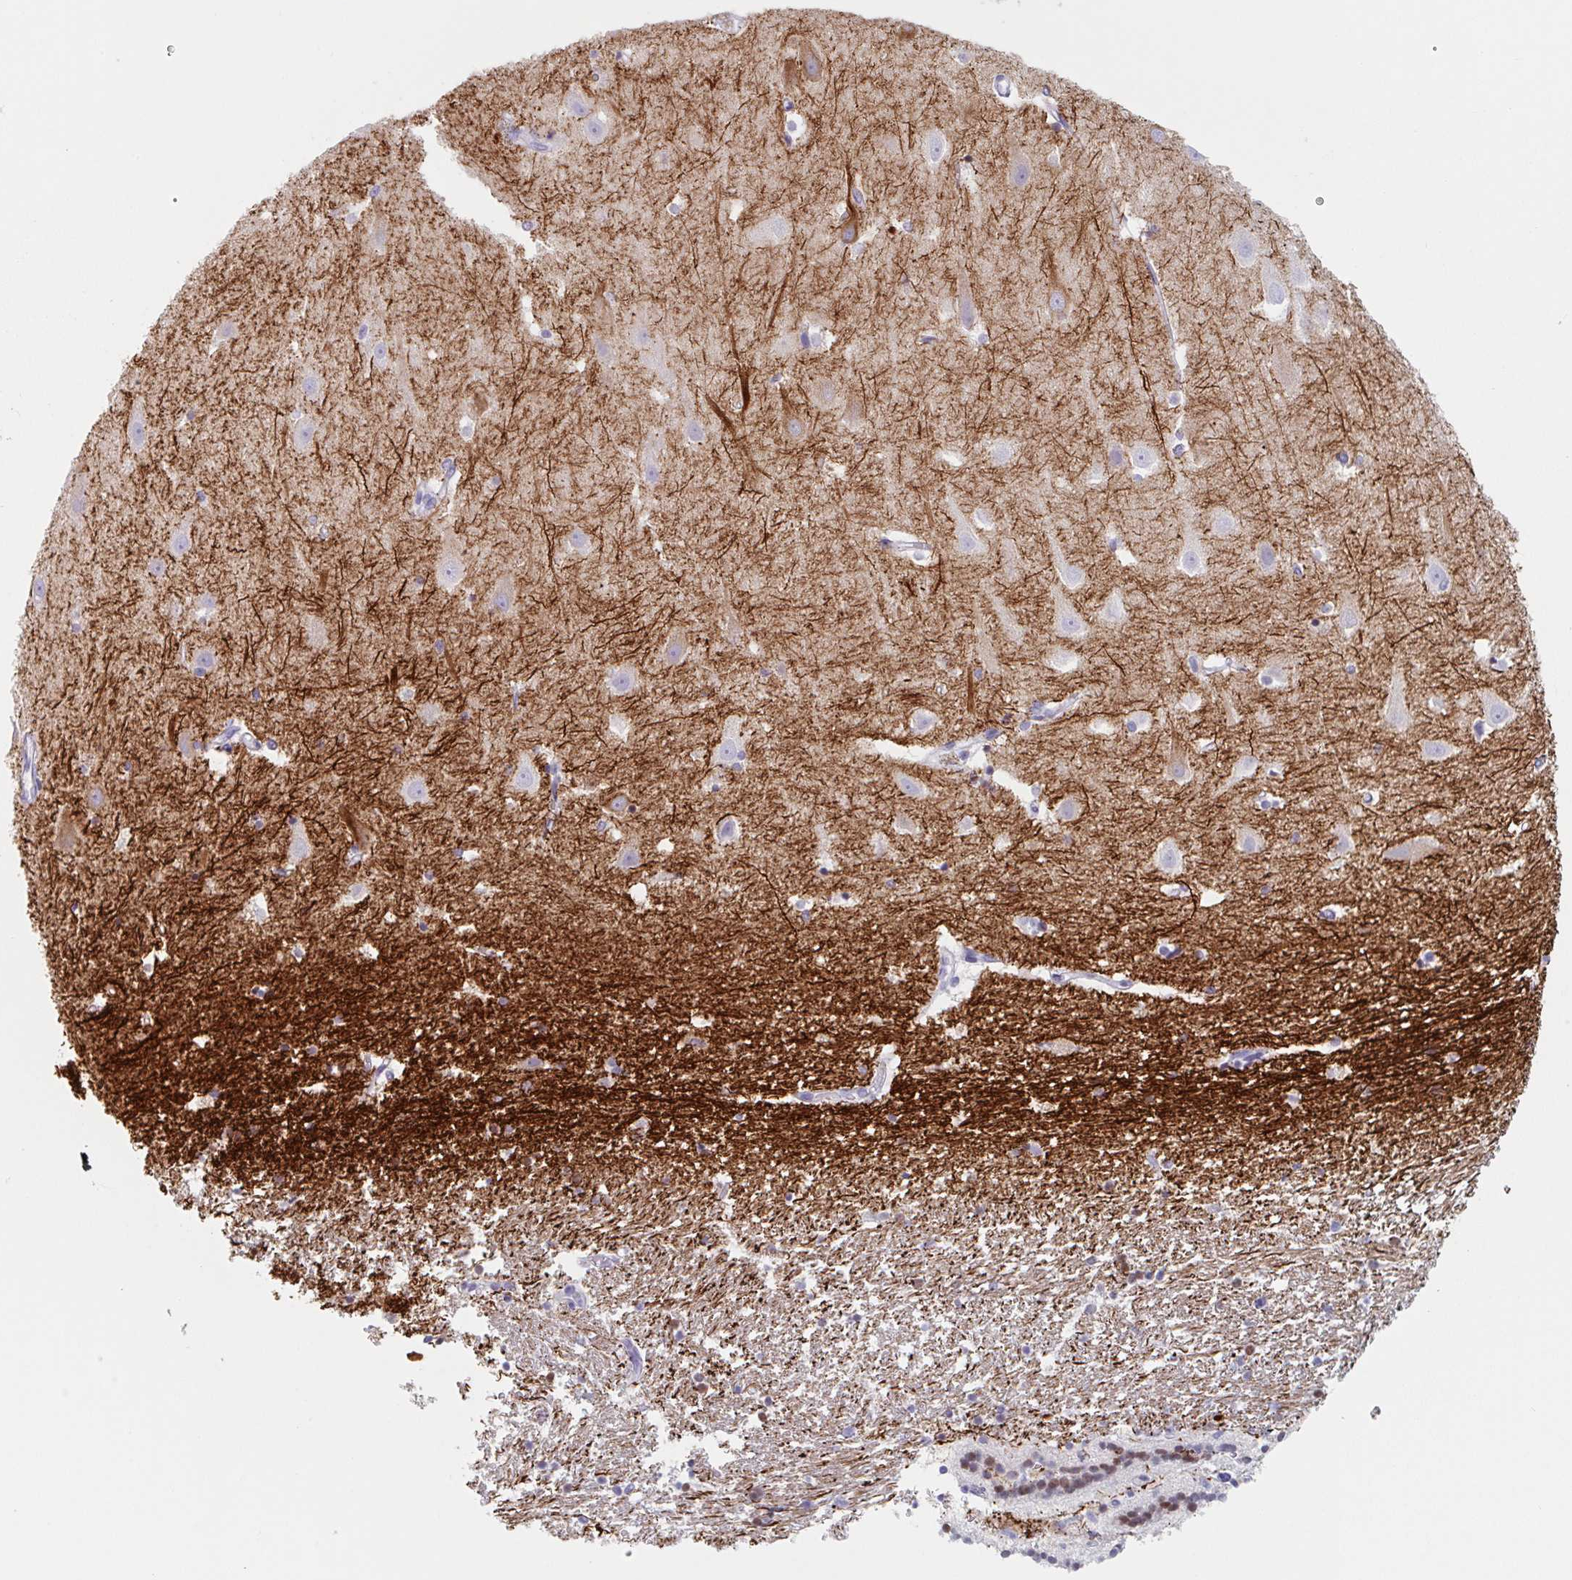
{"staining": {"intensity": "negative", "quantity": "none", "location": "none"}, "tissue": "hippocampus", "cell_type": "Glial cells", "image_type": "normal", "snomed": [{"axis": "morphology", "description": "Normal tissue, NOS"}, {"axis": "topography", "description": "Hippocampus"}], "caption": "This is a histopathology image of immunohistochemistry staining of benign hippocampus, which shows no positivity in glial cells. (DAB (3,3'-diaminobenzidine) immunohistochemistry (IHC) with hematoxylin counter stain).", "gene": "EMC4", "patient": {"sex": "male", "age": 63}}